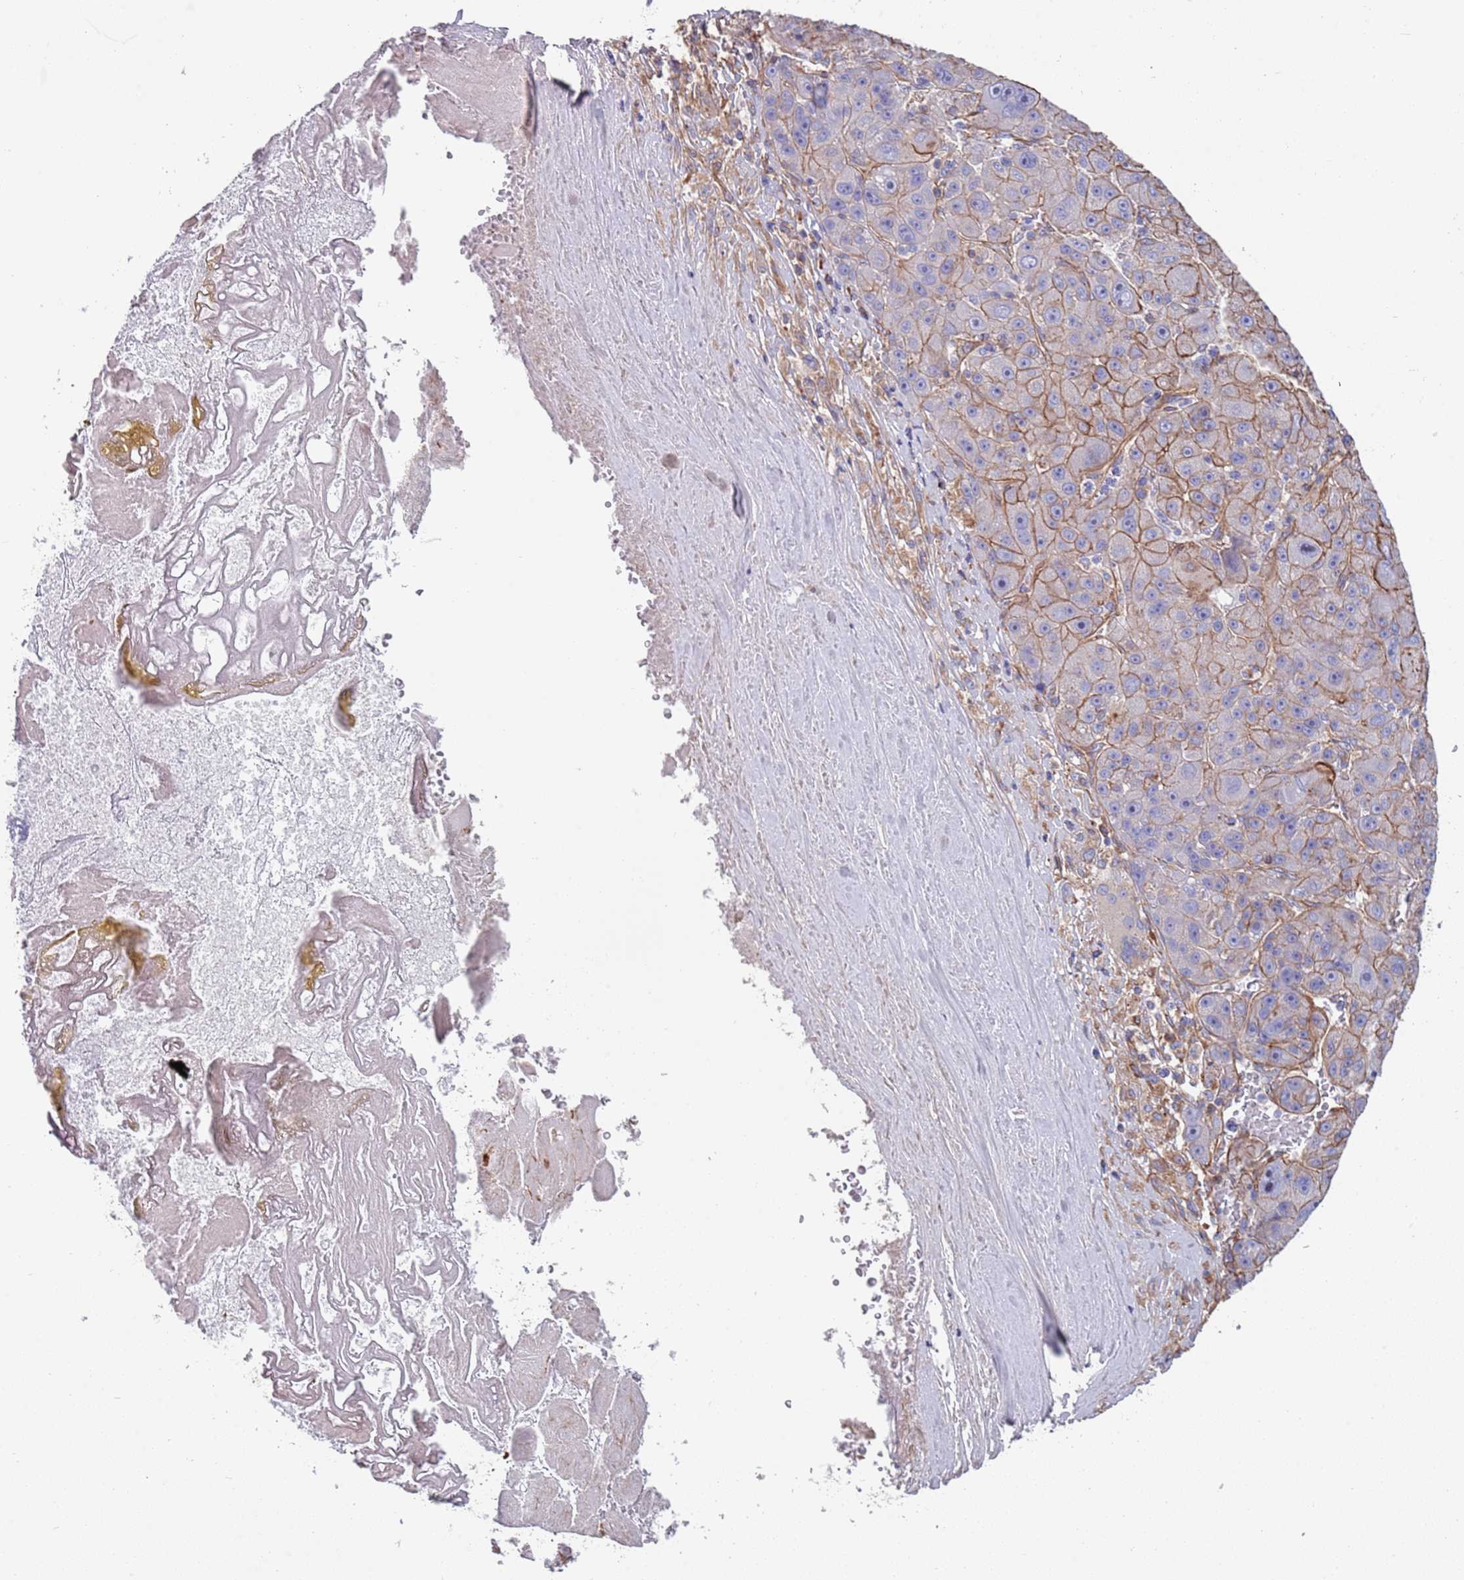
{"staining": {"intensity": "moderate", "quantity": "25%-75%", "location": "cytoplasmic/membranous"}, "tissue": "liver cancer", "cell_type": "Tumor cells", "image_type": "cancer", "snomed": [{"axis": "morphology", "description": "Carcinoma, Hepatocellular, NOS"}, {"axis": "topography", "description": "Liver"}], "caption": "An IHC photomicrograph of neoplastic tissue is shown. Protein staining in brown labels moderate cytoplasmic/membranous positivity in liver cancer (hepatocellular carcinoma) within tumor cells.", "gene": "JAKMIP2", "patient": {"sex": "male", "age": 76}}